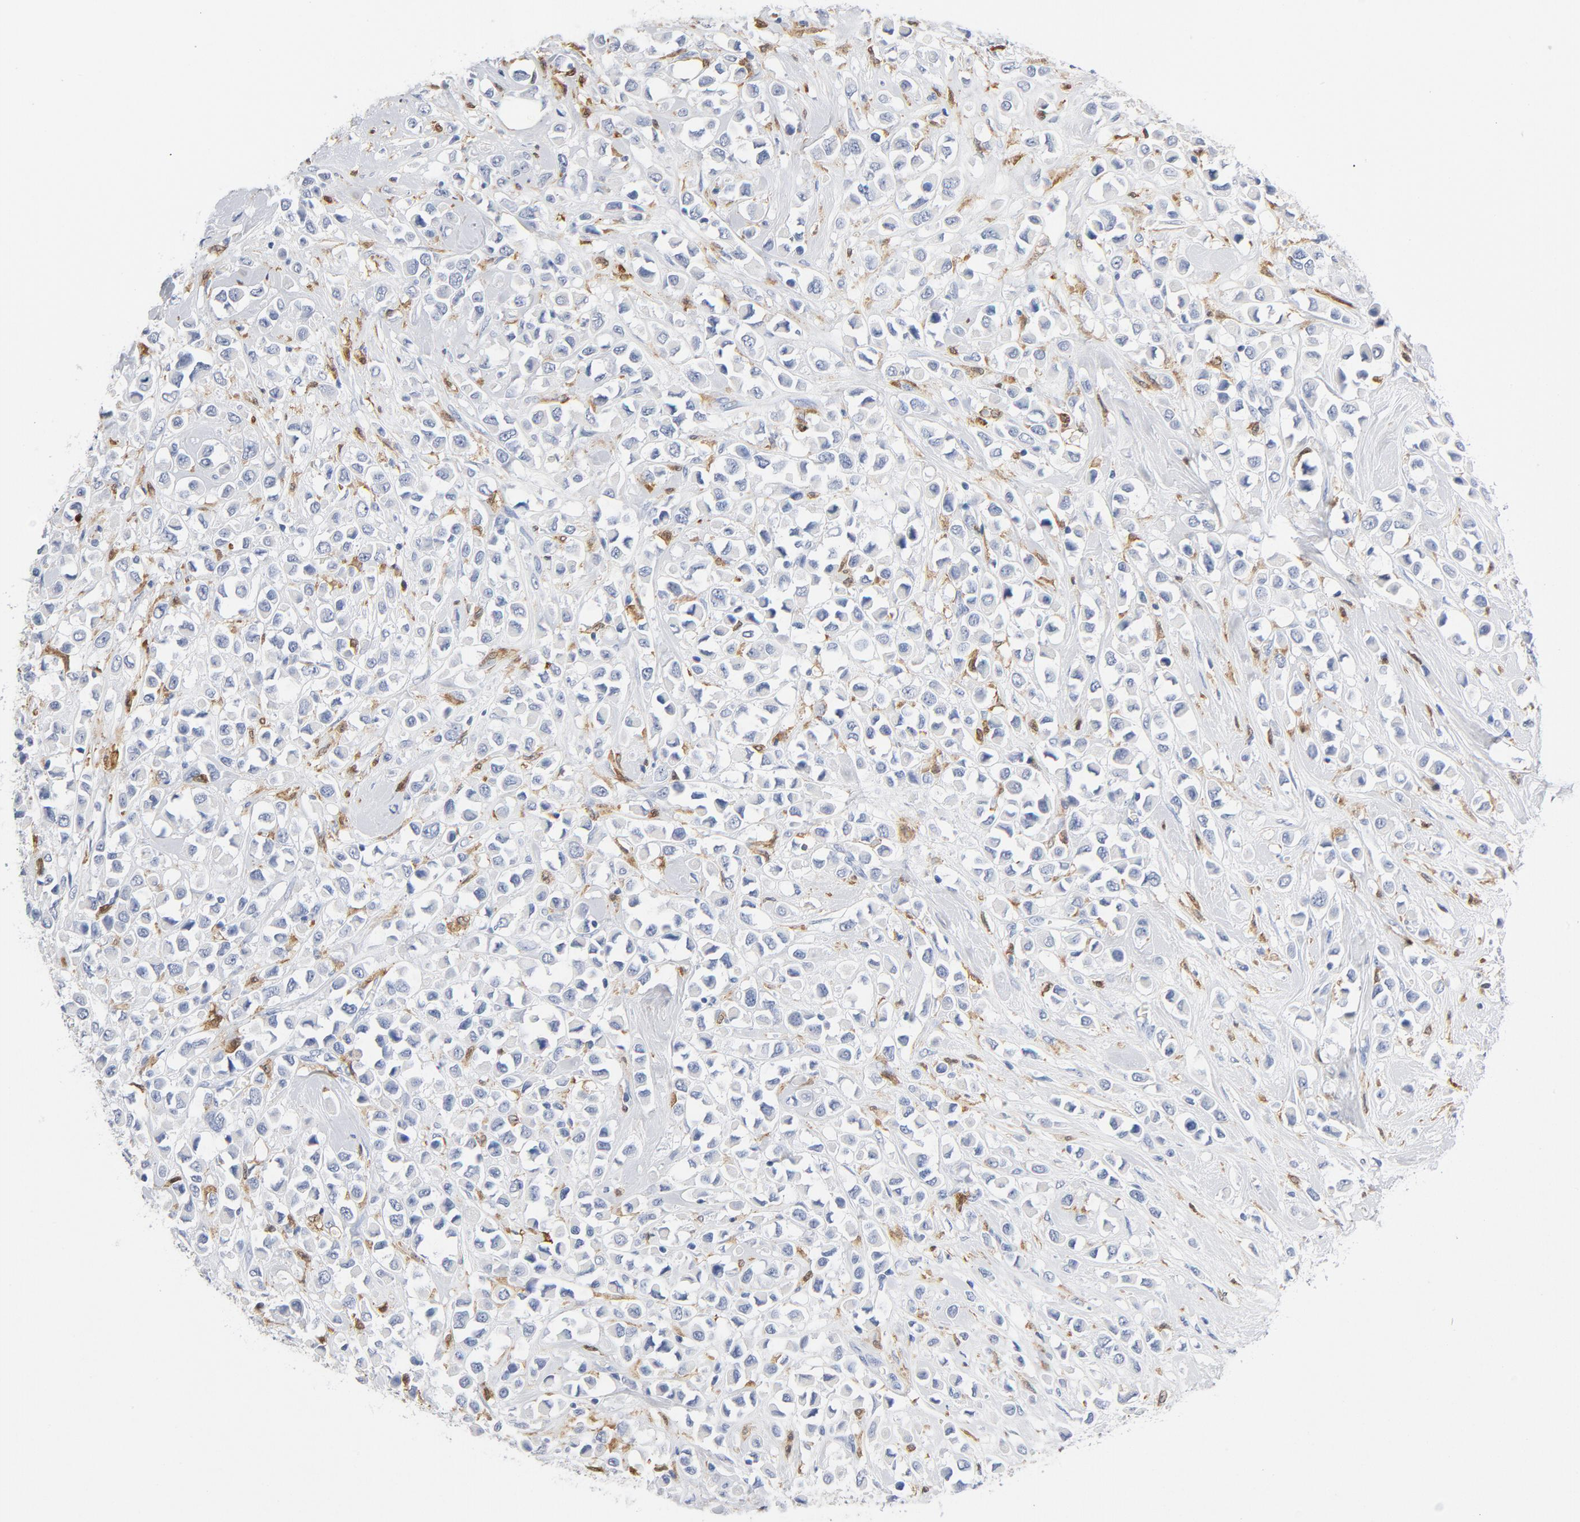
{"staining": {"intensity": "negative", "quantity": "none", "location": "none"}, "tissue": "breast cancer", "cell_type": "Tumor cells", "image_type": "cancer", "snomed": [{"axis": "morphology", "description": "Duct carcinoma"}, {"axis": "topography", "description": "Breast"}], "caption": "A photomicrograph of human breast intraductal carcinoma is negative for staining in tumor cells. (DAB (3,3'-diaminobenzidine) IHC, high magnification).", "gene": "NCF1", "patient": {"sex": "female", "age": 61}}